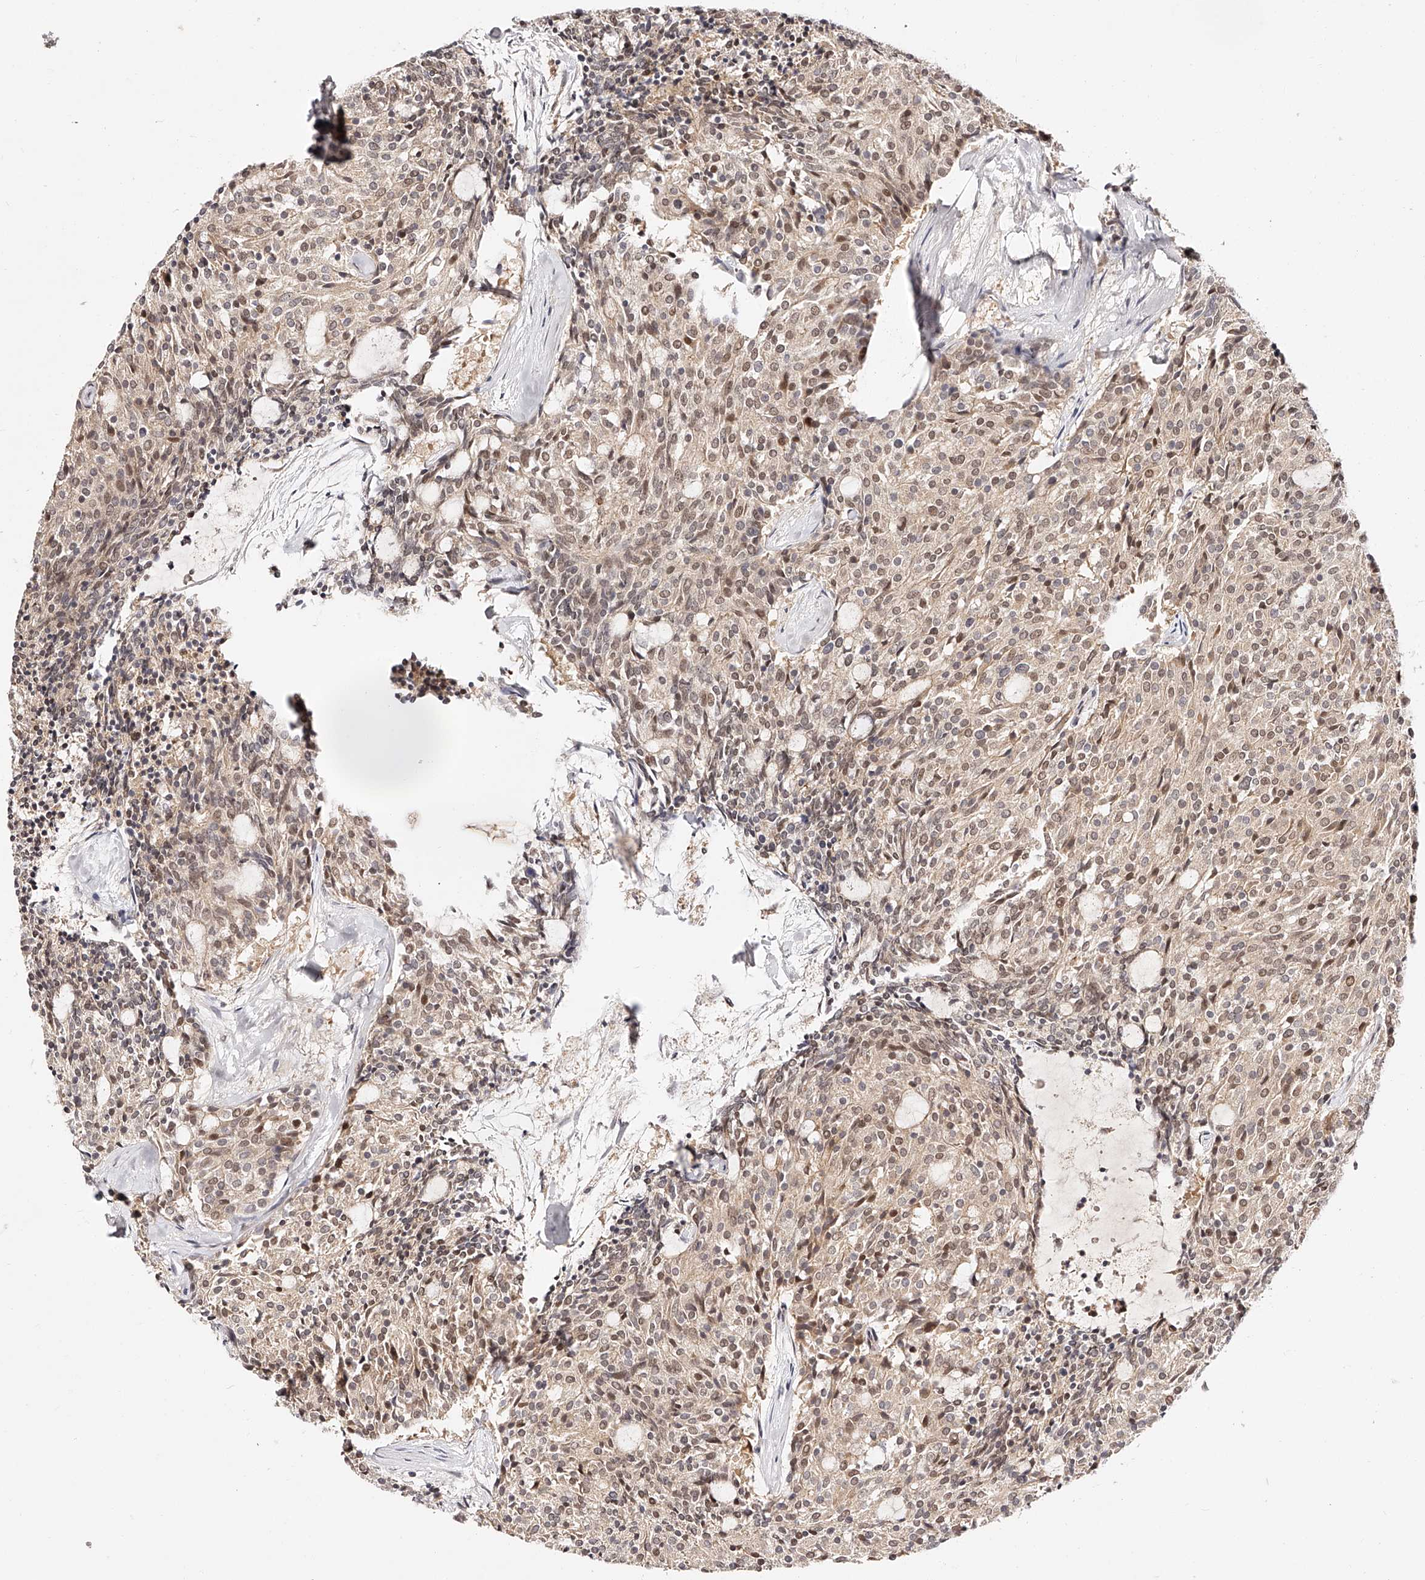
{"staining": {"intensity": "moderate", "quantity": ">75%", "location": "cytoplasmic/membranous,nuclear"}, "tissue": "carcinoid", "cell_type": "Tumor cells", "image_type": "cancer", "snomed": [{"axis": "morphology", "description": "Carcinoid, malignant, NOS"}, {"axis": "topography", "description": "Pancreas"}], "caption": "A brown stain labels moderate cytoplasmic/membranous and nuclear staining of a protein in human carcinoid tumor cells.", "gene": "USF3", "patient": {"sex": "female", "age": 54}}